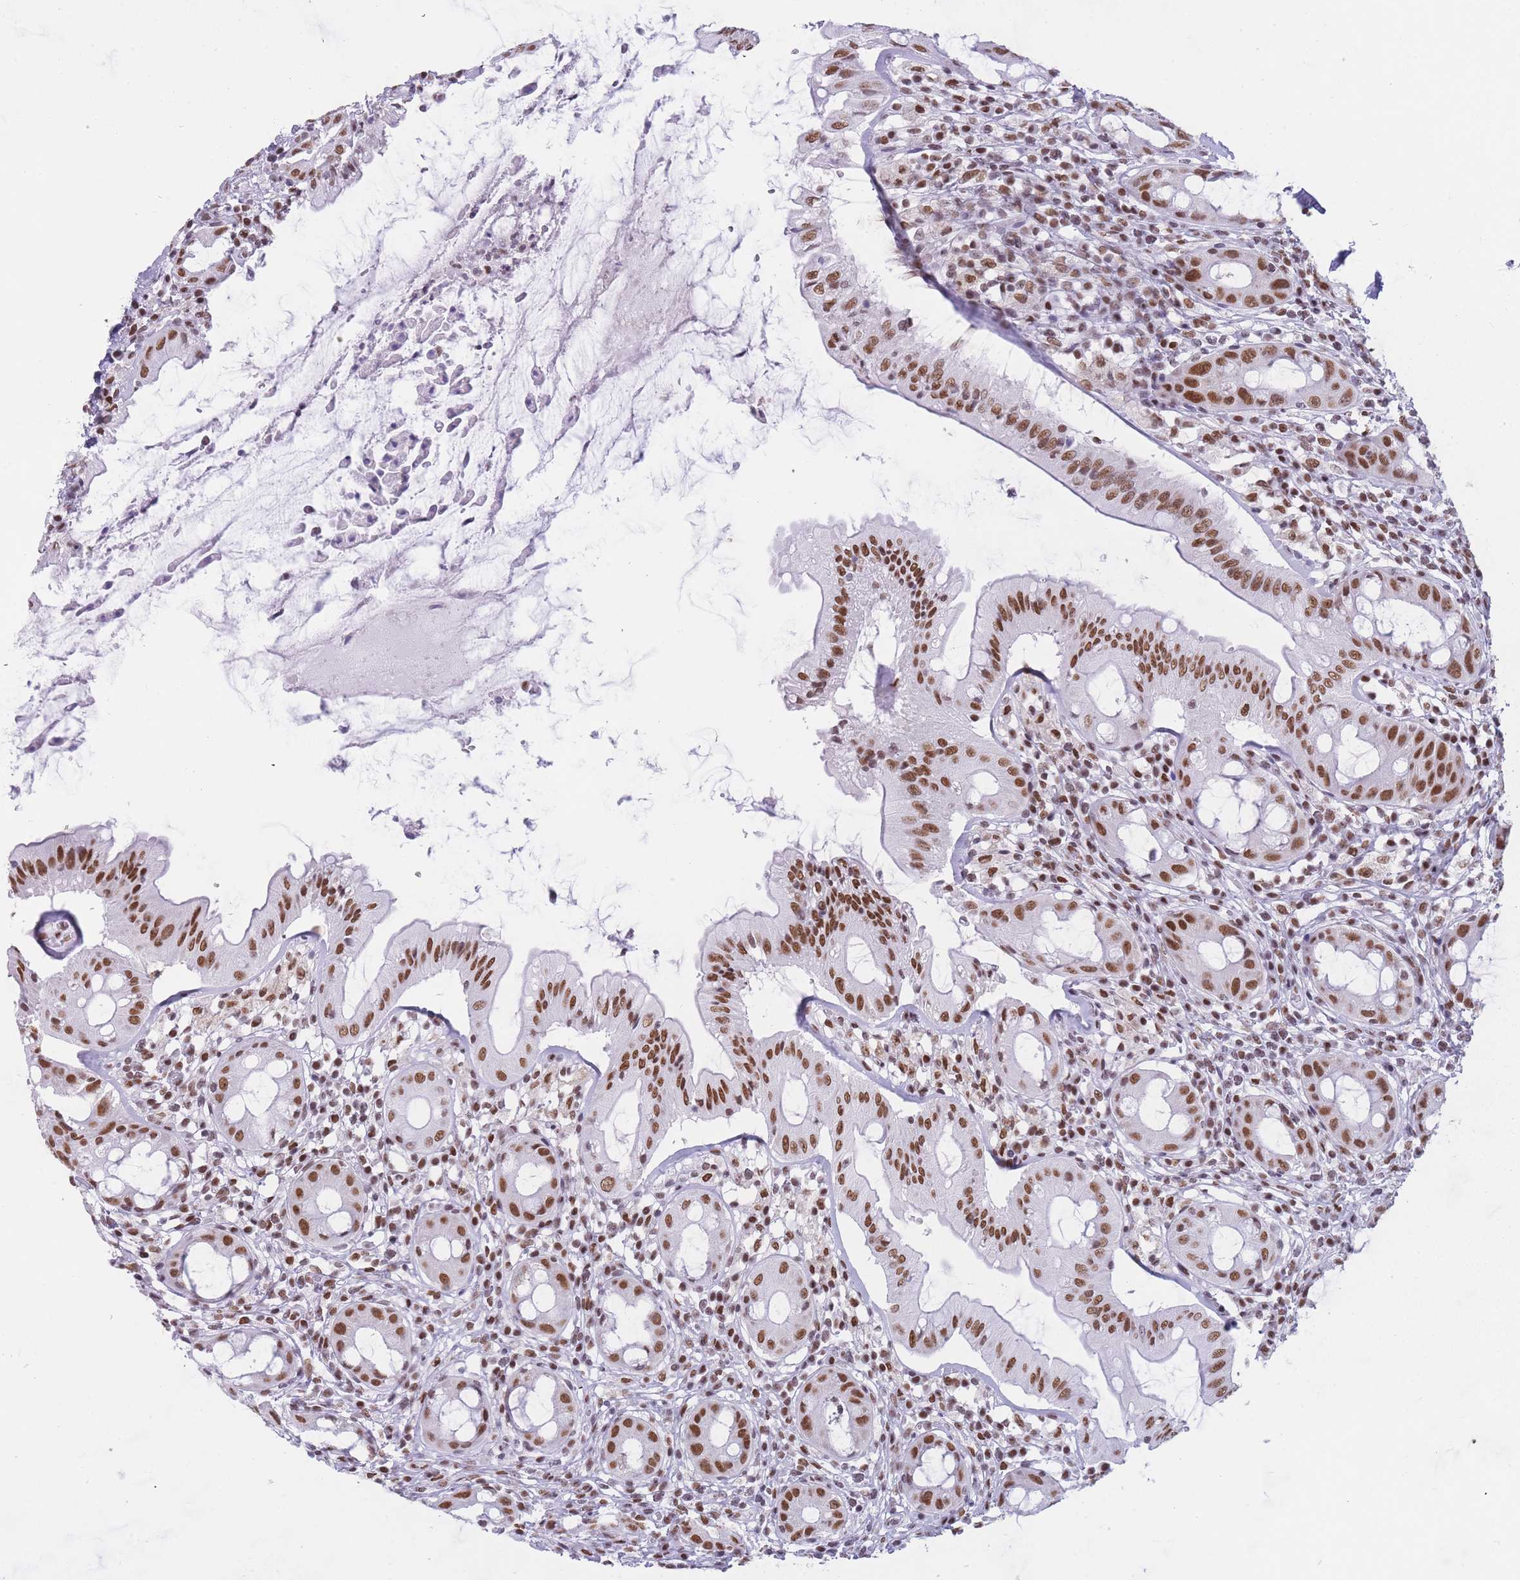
{"staining": {"intensity": "strong", "quantity": ">75%", "location": "nuclear"}, "tissue": "rectum", "cell_type": "Glandular cells", "image_type": "normal", "snomed": [{"axis": "morphology", "description": "Normal tissue, NOS"}, {"axis": "topography", "description": "Rectum"}], "caption": "Benign rectum exhibits strong nuclear expression in about >75% of glandular cells, visualized by immunohistochemistry. (IHC, brightfield microscopy, high magnification).", "gene": "HNRNPUL1", "patient": {"sex": "female", "age": 57}}